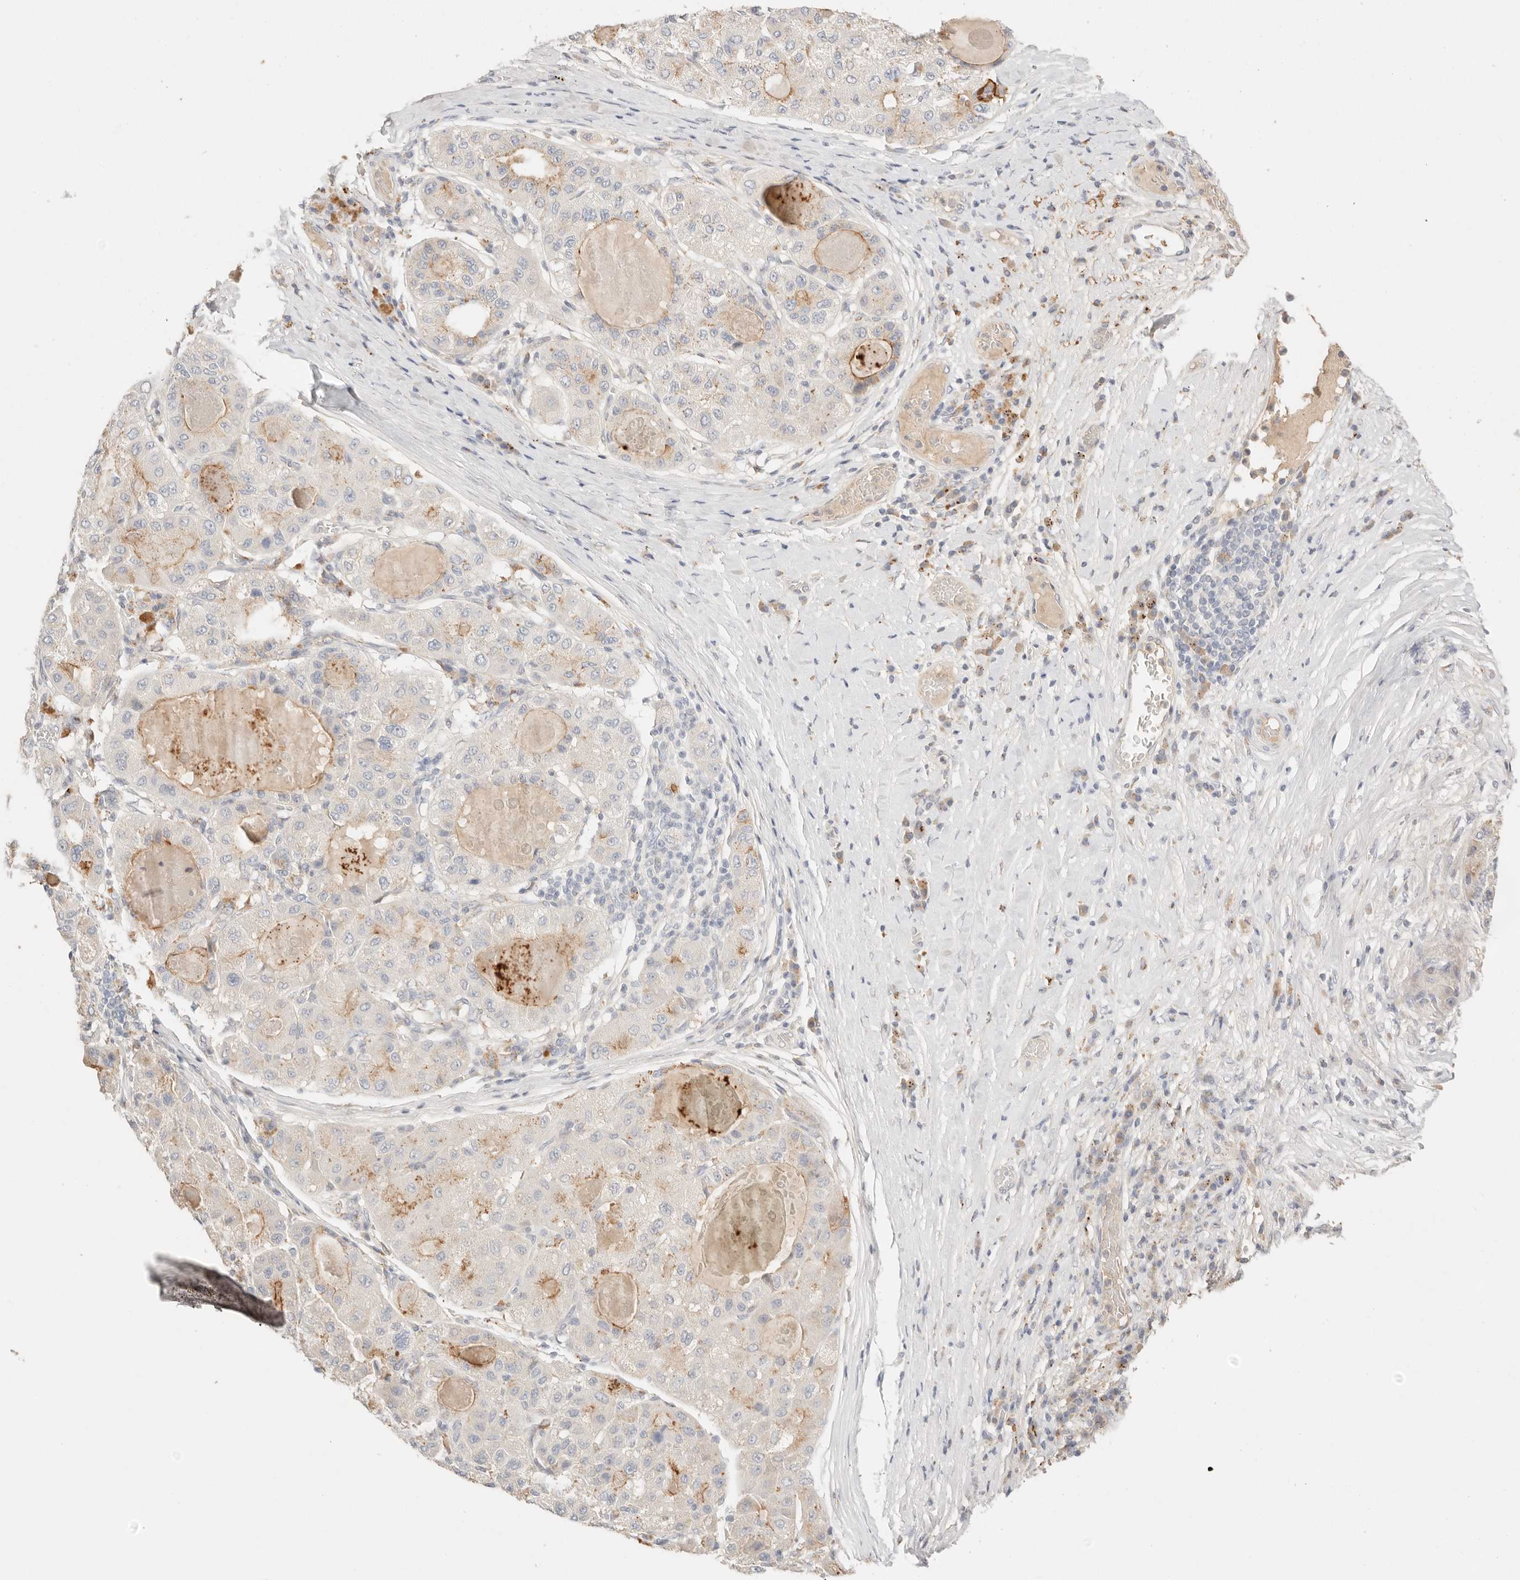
{"staining": {"intensity": "moderate", "quantity": "<25%", "location": "cytoplasmic/membranous"}, "tissue": "liver cancer", "cell_type": "Tumor cells", "image_type": "cancer", "snomed": [{"axis": "morphology", "description": "Carcinoma, Hepatocellular, NOS"}, {"axis": "topography", "description": "Liver"}], "caption": "Immunohistochemical staining of human liver cancer (hepatocellular carcinoma) exhibits low levels of moderate cytoplasmic/membranous protein positivity in approximately <25% of tumor cells. The staining was performed using DAB (3,3'-diaminobenzidine) to visualize the protein expression in brown, while the nuclei were stained in blue with hematoxylin (Magnification: 20x).", "gene": "CEP120", "patient": {"sex": "male", "age": 80}}